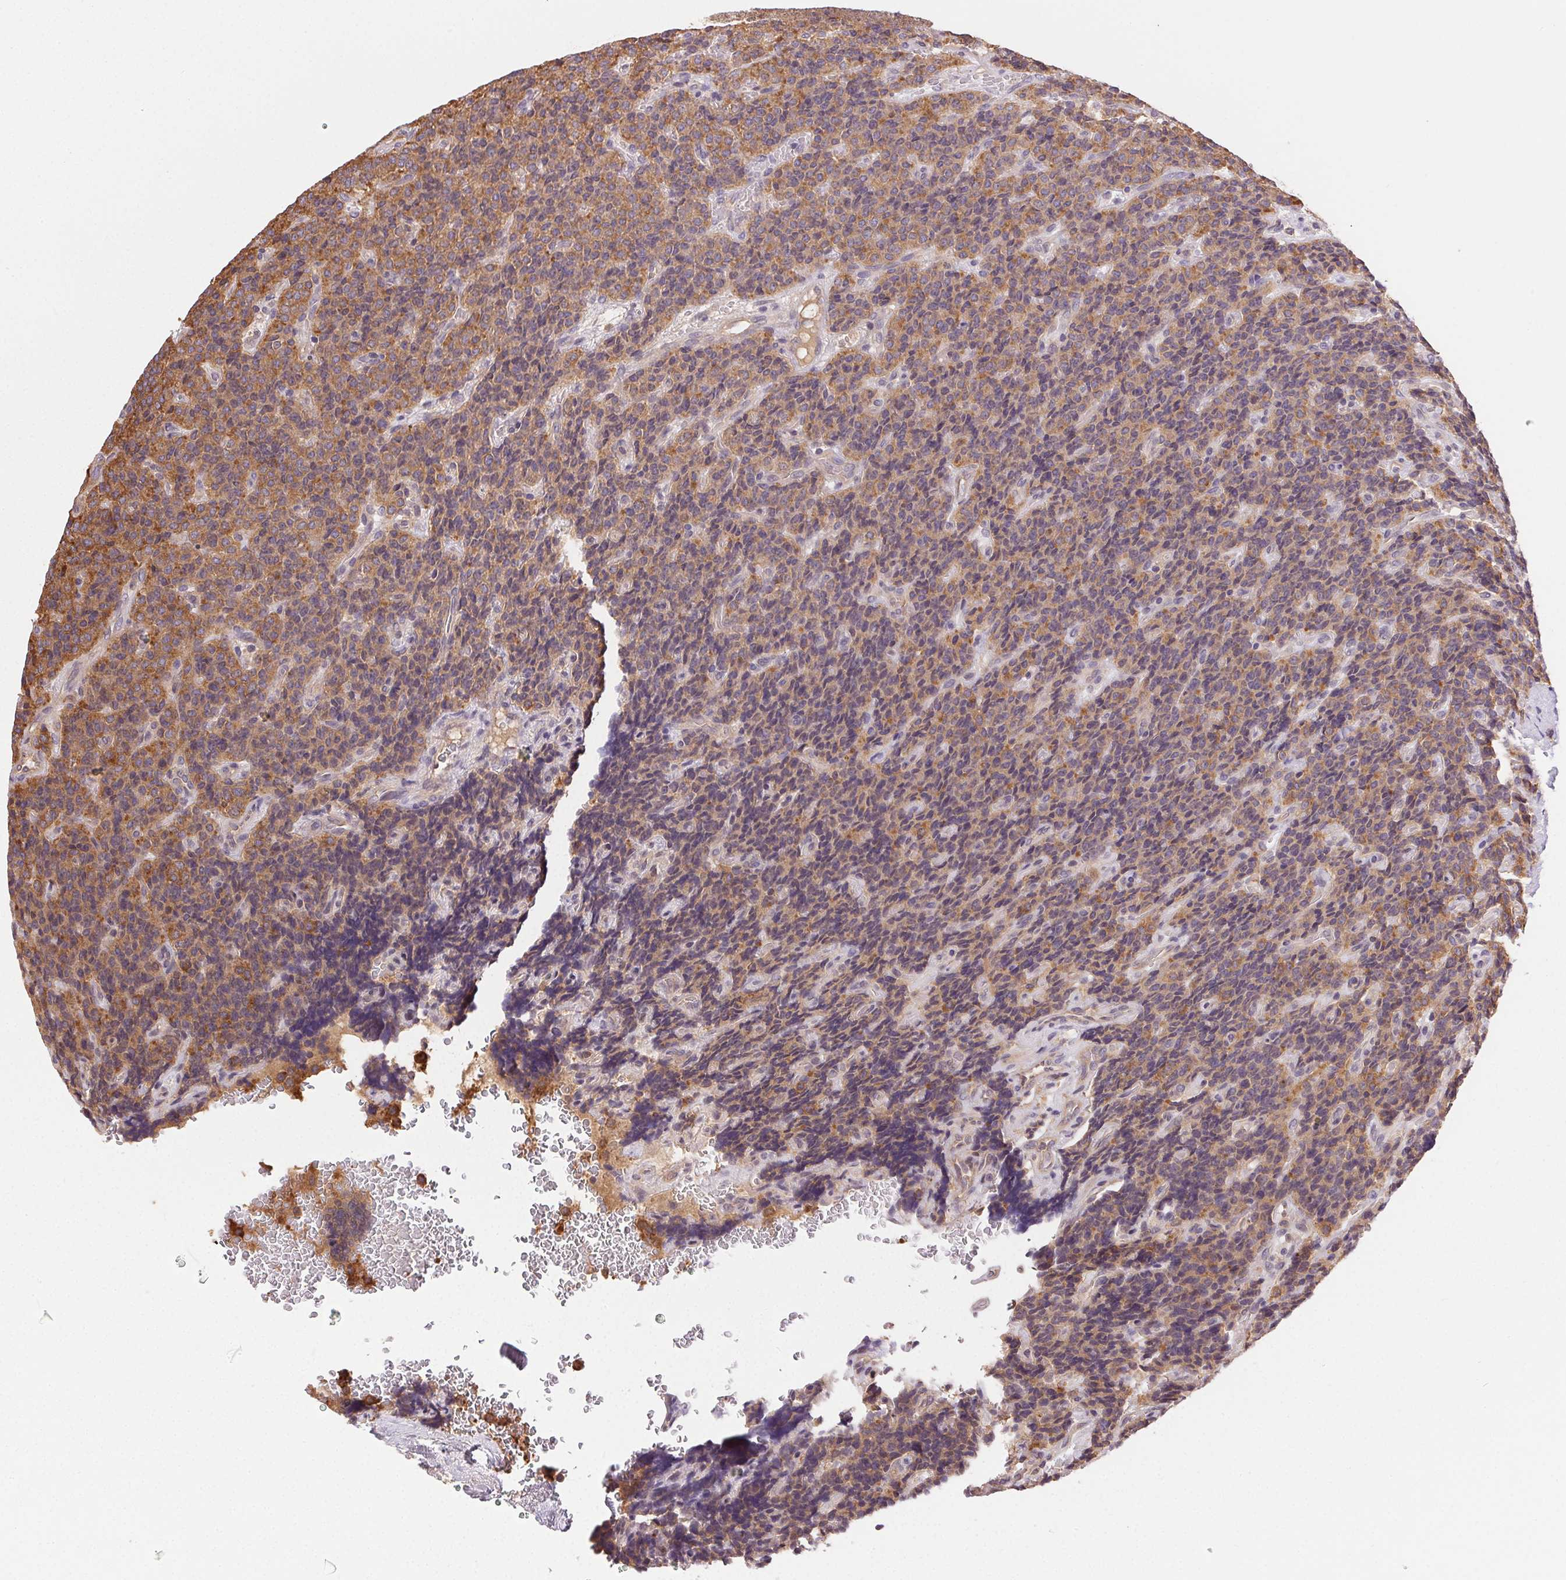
{"staining": {"intensity": "moderate", "quantity": ">75%", "location": "cytoplasmic/membranous"}, "tissue": "carcinoid", "cell_type": "Tumor cells", "image_type": "cancer", "snomed": [{"axis": "morphology", "description": "Carcinoid, malignant, NOS"}, {"axis": "topography", "description": "Pancreas"}], "caption": "A brown stain labels moderate cytoplasmic/membranous staining of a protein in carcinoid tumor cells. (DAB IHC, brown staining for protein, blue staining for nuclei).", "gene": "GDI2", "patient": {"sex": "male", "age": 36}}